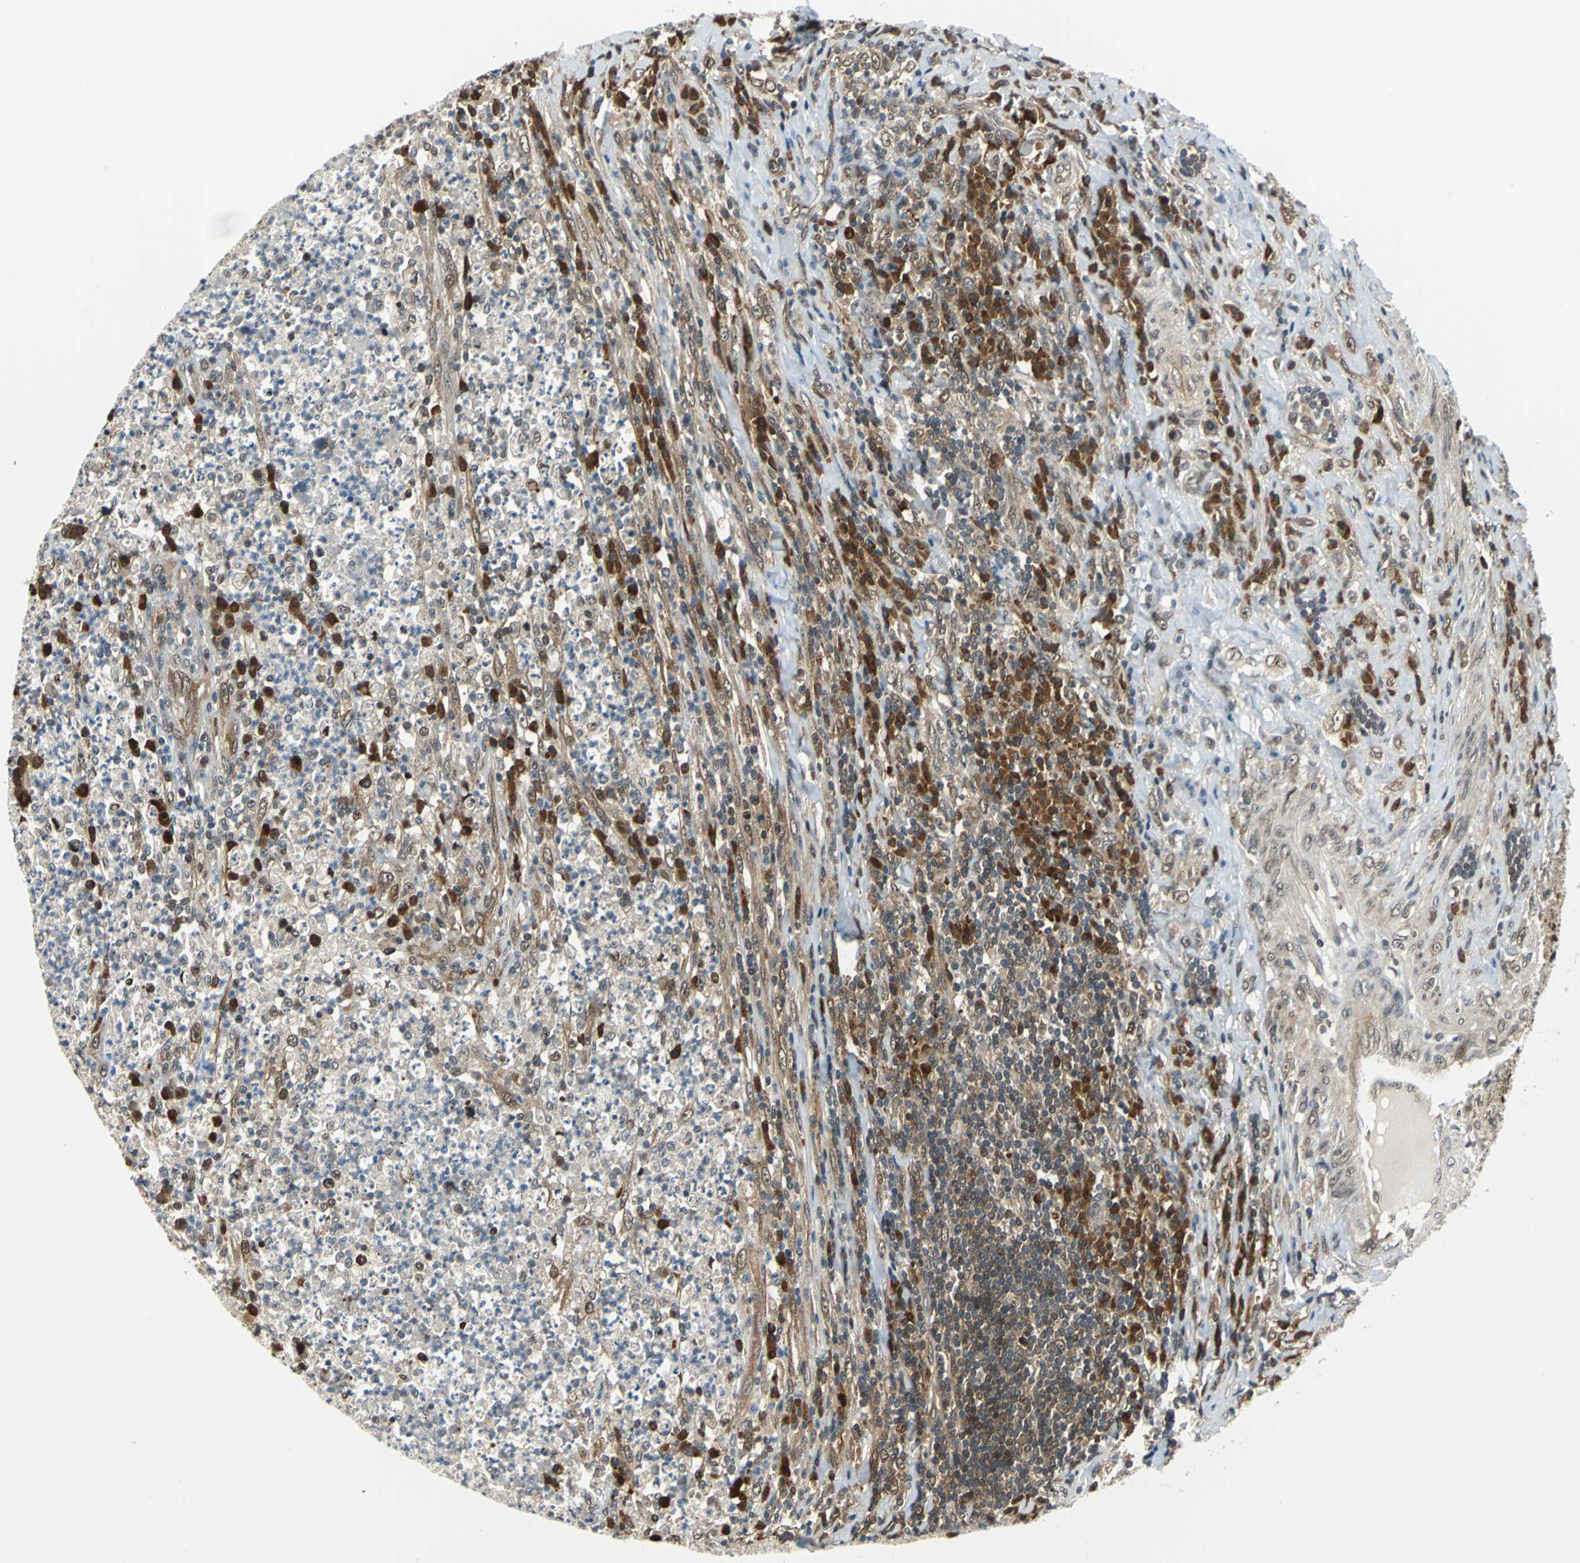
{"staining": {"intensity": "weak", "quantity": ">75%", "location": "cytoplasmic/membranous,nuclear"}, "tissue": "testis cancer", "cell_type": "Tumor cells", "image_type": "cancer", "snomed": [{"axis": "morphology", "description": "Necrosis, NOS"}, {"axis": "morphology", "description": "Carcinoma, Embryonal, NOS"}, {"axis": "topography", "description": "Testis"}], "caption": "Embryonal carcinoma (testis) stained with a brown dye reveals weak cytoplasmic/membranous and nuclear positive expression in about >75% of tumor cells.", "gene": "POLR3K", "patient": {"sex": "male", "age": 19}}